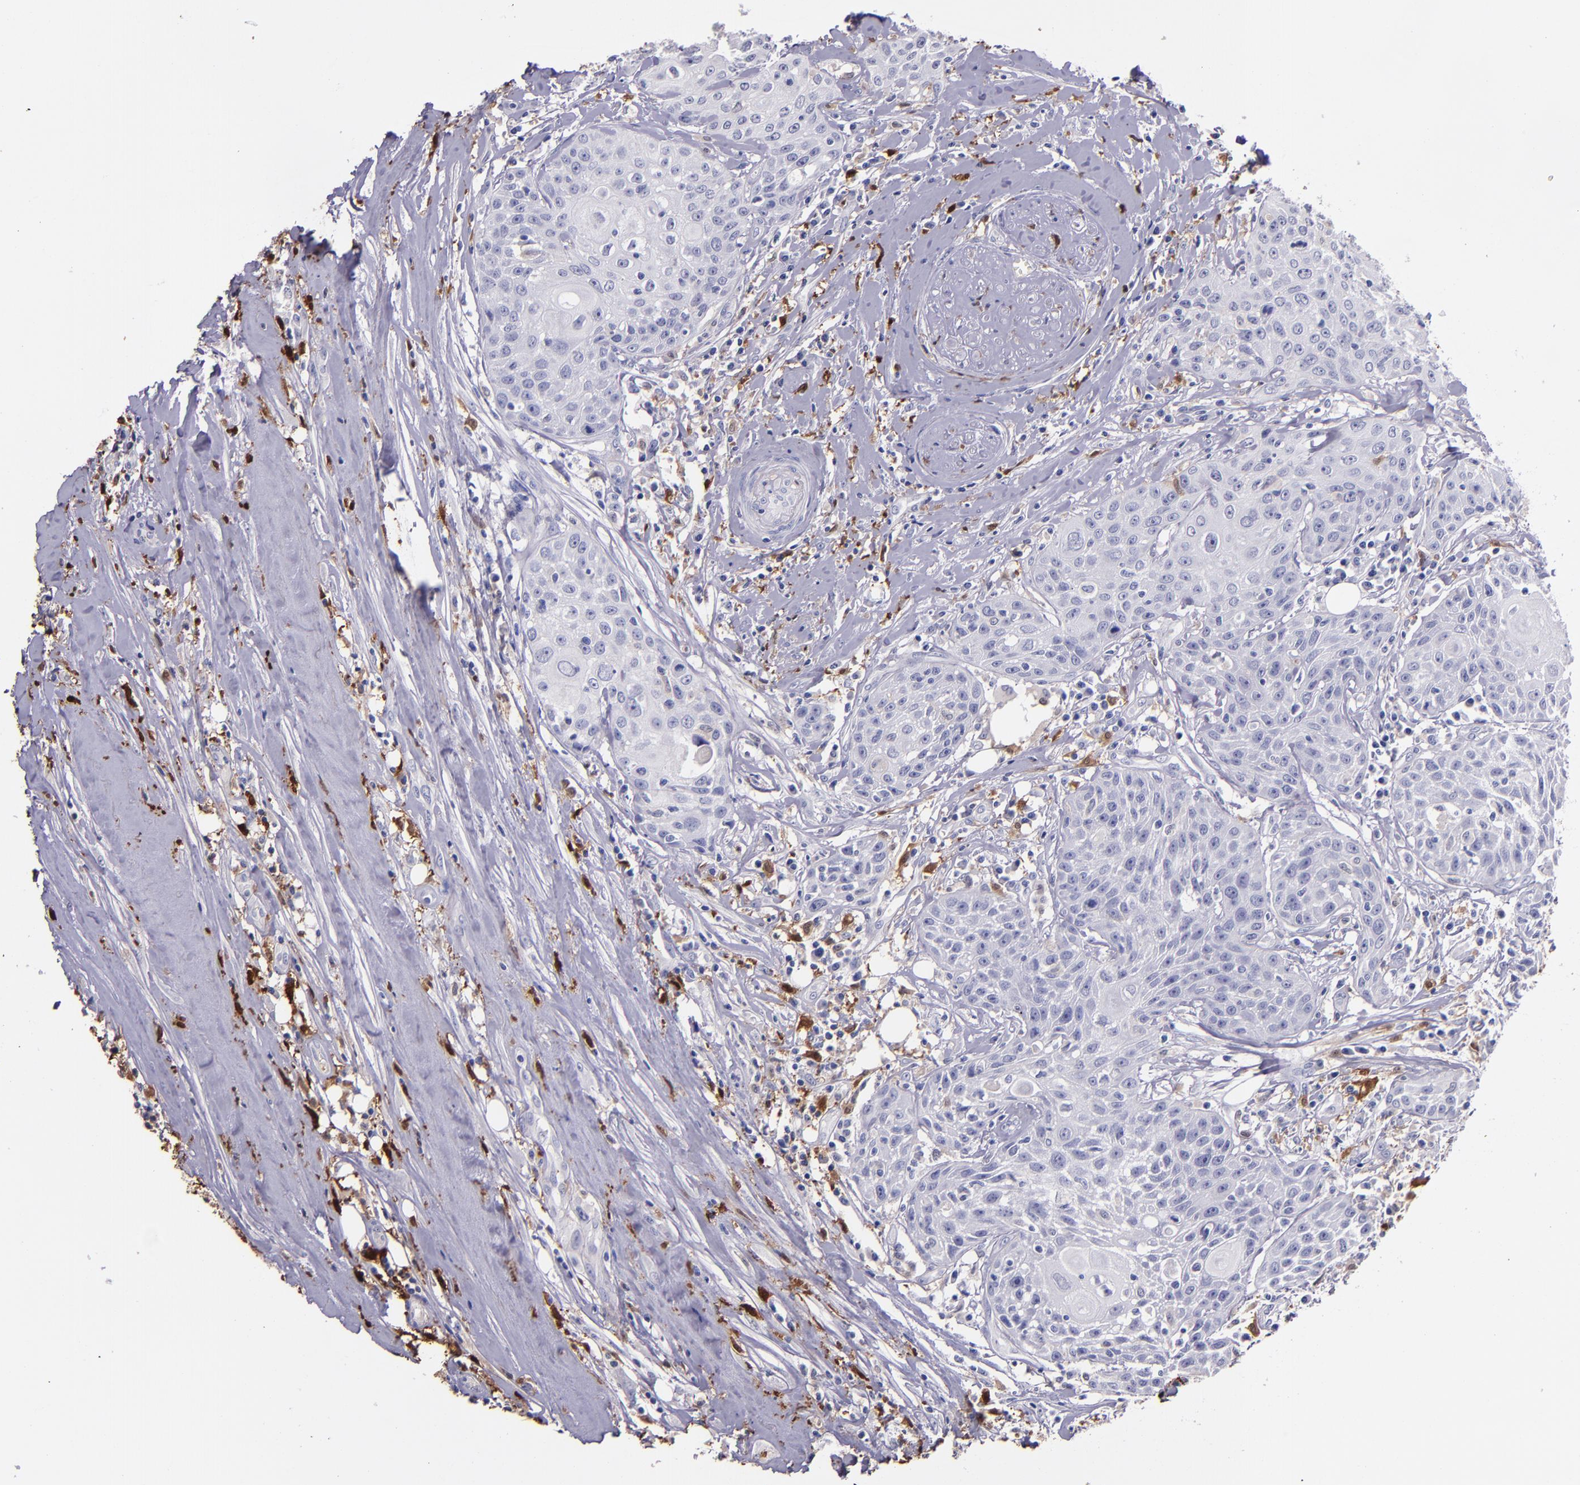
{"staining": {"intensity": "negative", "quantity": "none", "location": "none"}, "tissue": "head and neck cancer", "cell_type": "Tumor cells", "image_type": "cancer", "snomed": [{"axis": "morphology", "description": "Squamous cell carcinoma, NOS"}, {"axis": "topography", "description": "Oral tissue"}, {"axis": "topography", "description": "Head-Neck"}], "caption": "Immunohistochemistry image of neoplastic tissue: human head and neck squamous cell carcinoma stained with DAB displays no significant protein positivity in tumor cells.", "gene": "F13A1", "patient": {"sex": "female", "age": 82}}